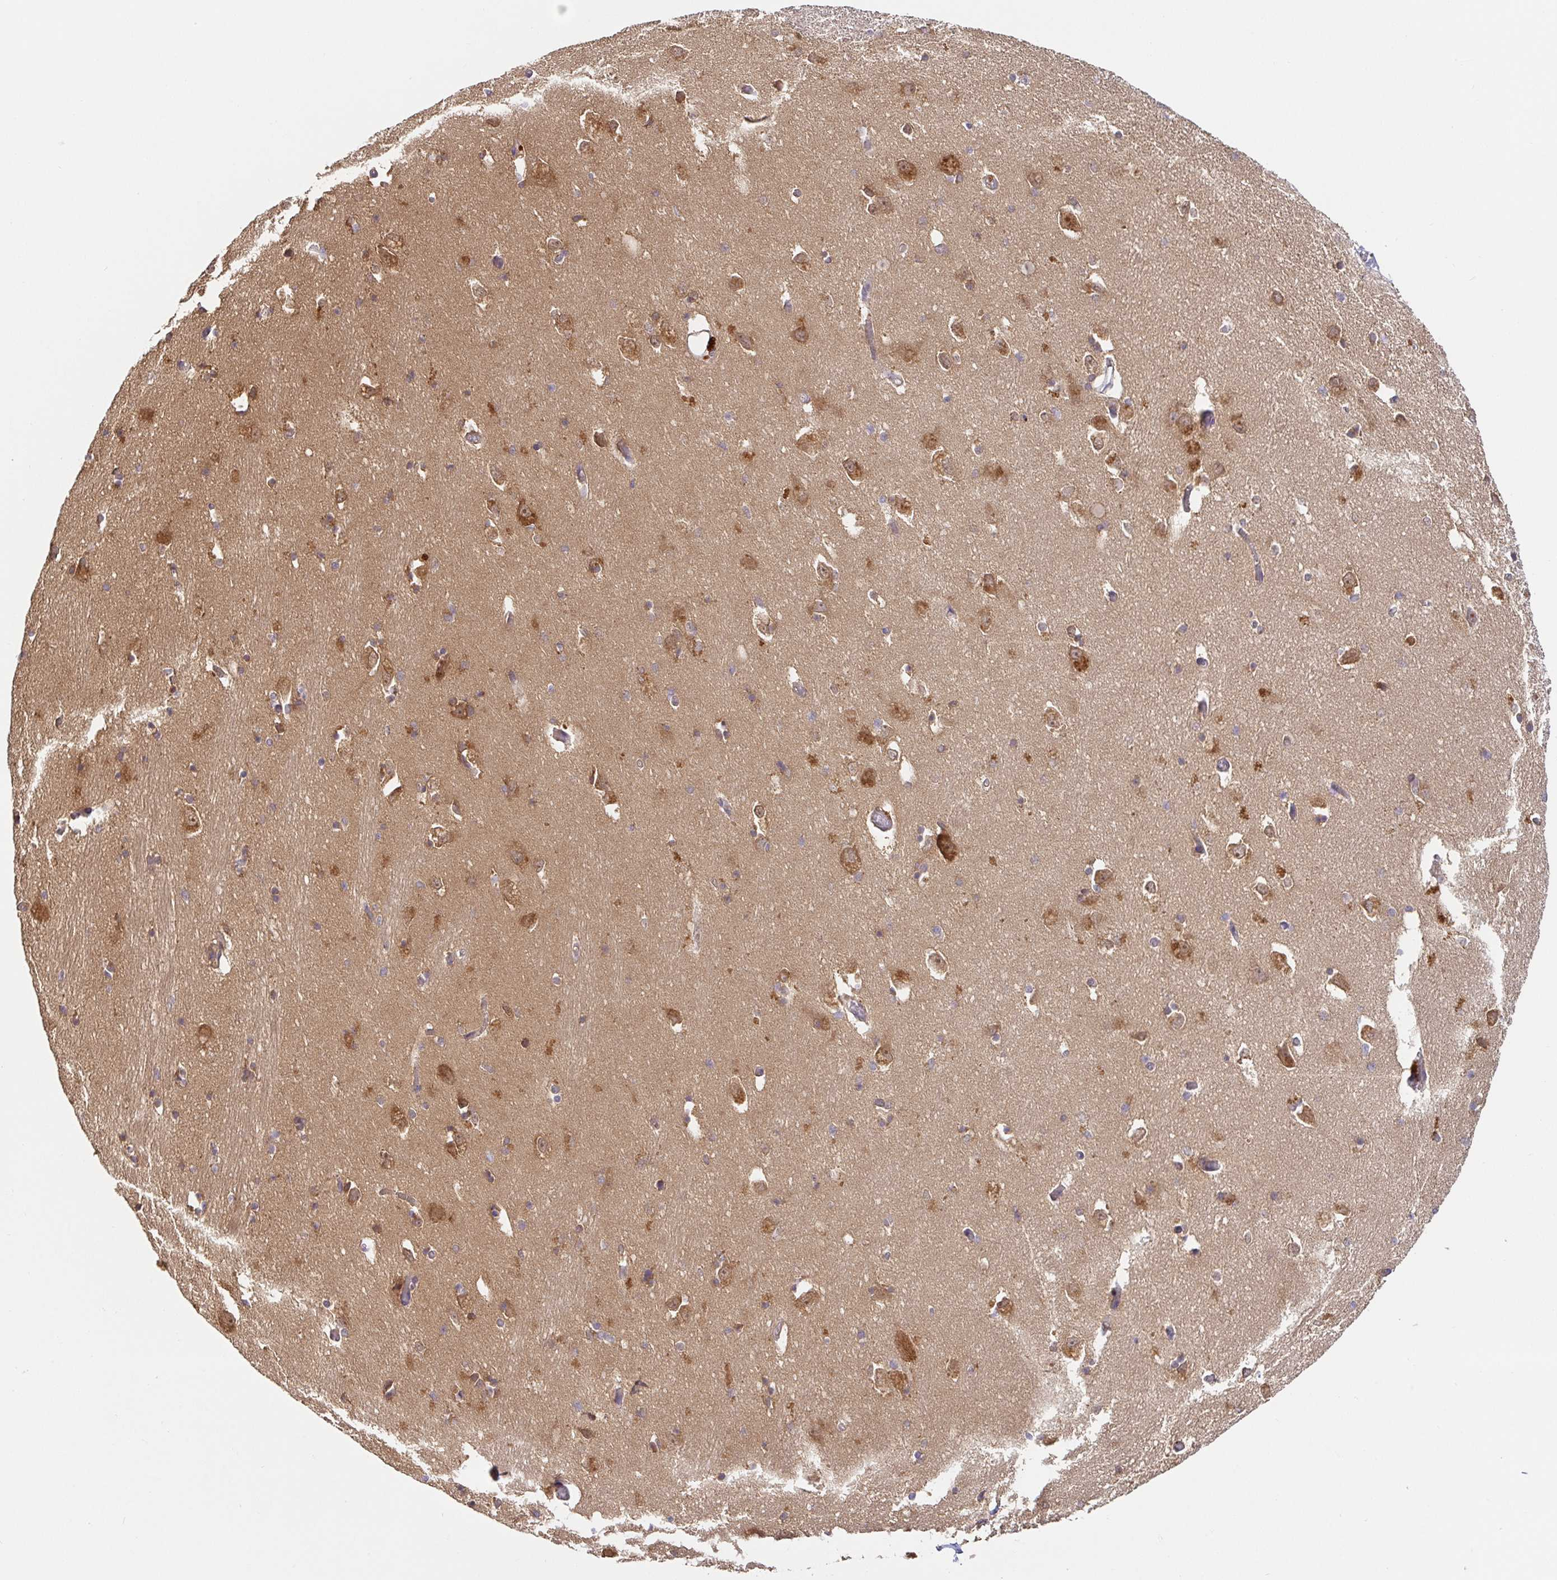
{"staining": {"intensity": "moderate", "quantity": "25%-75%", "location": "cytoplasmic/membranous"}, "tissue": "caudate", "cell_type": "Glial cells", "image_type": "normal", "snomed": [{"axis": "morphology", "description": "Normal tissue, NOS"}, {"axis": "topography", "description": "Lateral ventricle wall"}, {"axis": "topography", "description": "Hippocampus"}], "caption": "Unremarkable caudate displays moderate cytoplasmic/membranous staining in about 25%-75% of glial cells, visualized by immunohistochemistry.", "gene": "HAGH", "patient": {"sex": "female", "age": 63}}